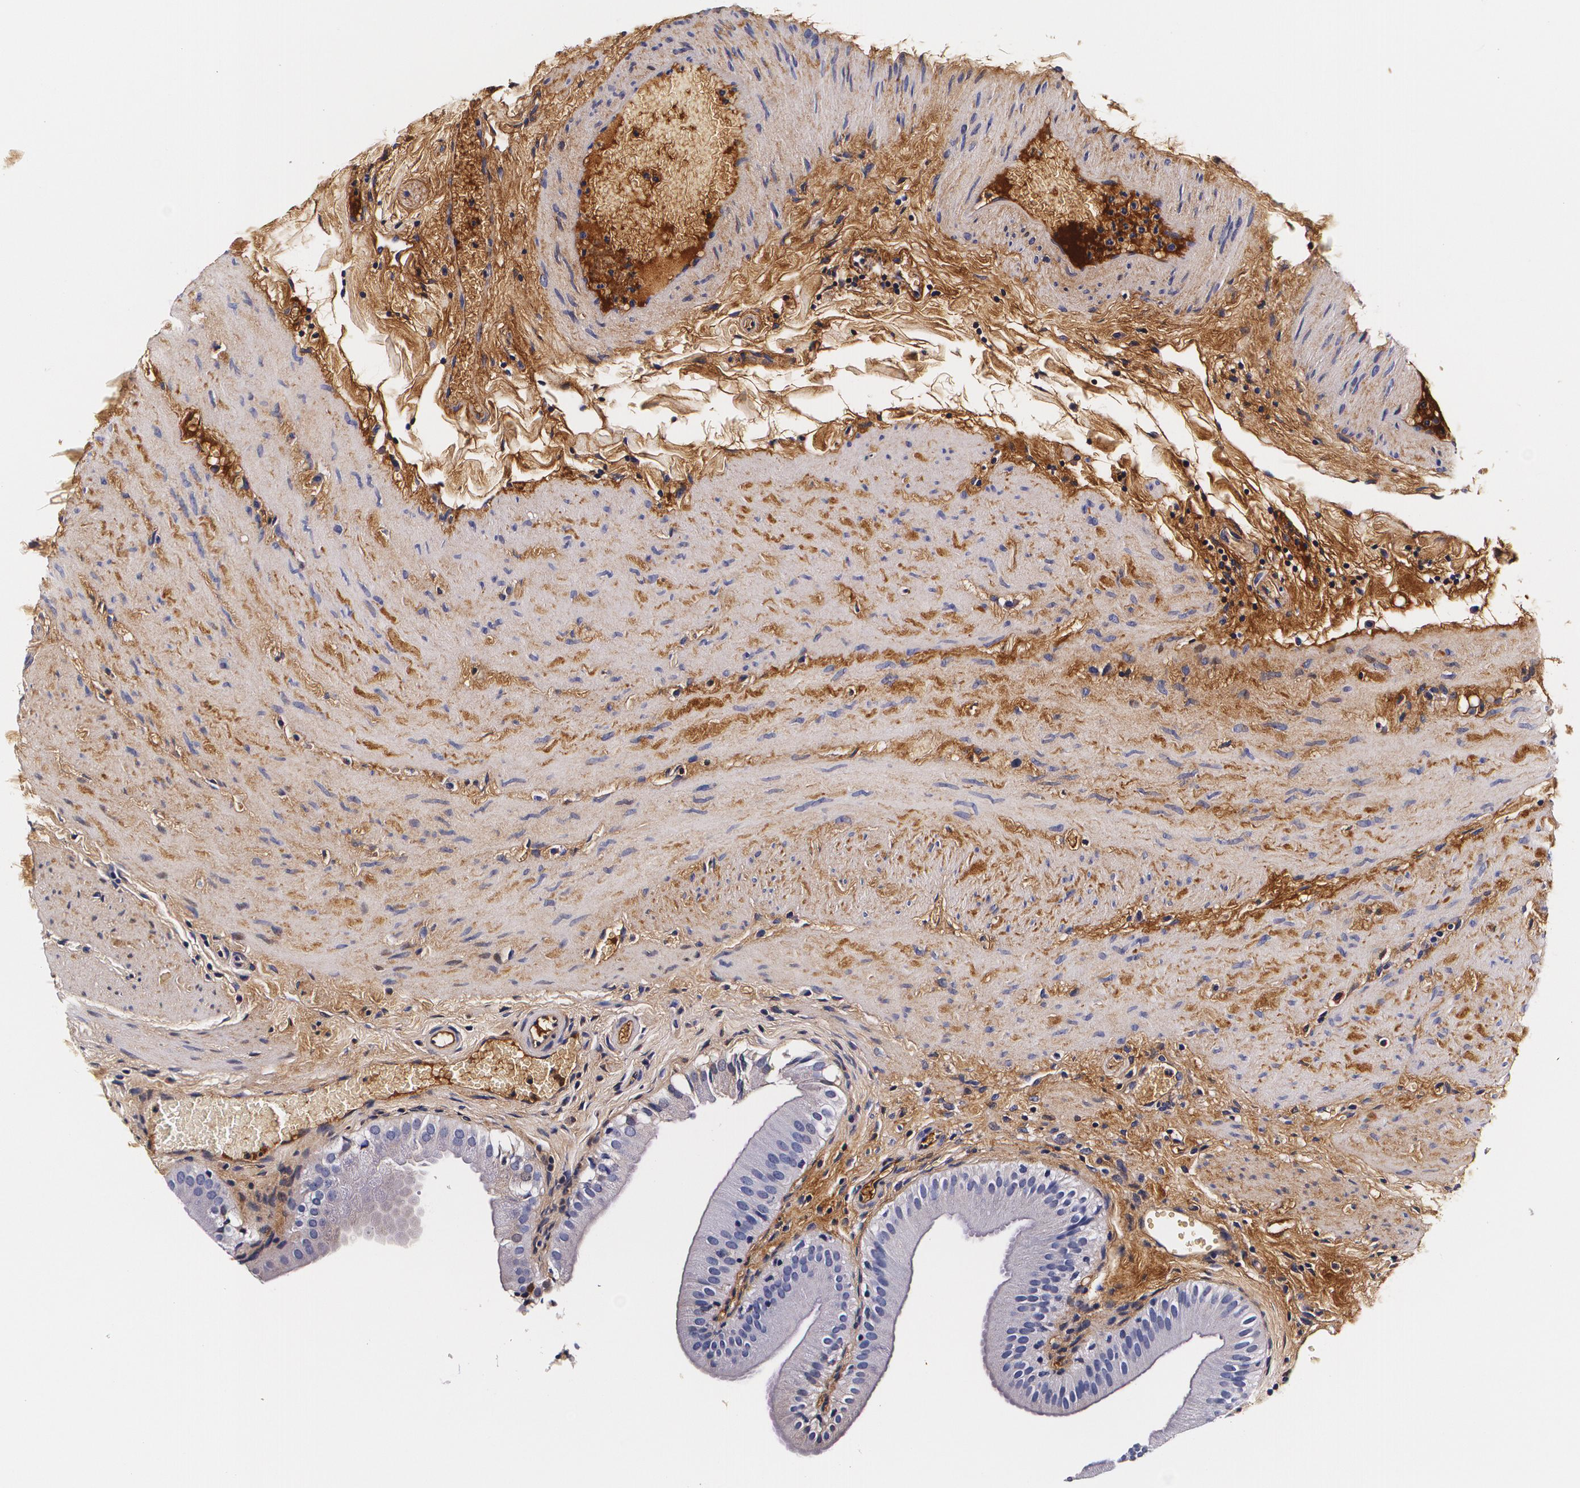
{"staining": {"intensity": "negative", "quantity": "none", "location": "none"}, "tissue": "gallbladder", "cell_type": "Glandular cells", "image_type": "normal", "snomed": [{"axis": "morphology", "description": "Normal tissue, NOS"}, {"axis": "topography", "description": "Gallbladder"}], "caption": "This micrograph is of normal gallbladder stained with immunohistochemistry (IHC) to label a protein in brown with the nuclei are counter-stained blue. There is no positivity in glandular cells.", "gene": "TTR", "patient": {"sex": "female", "age": 24}}